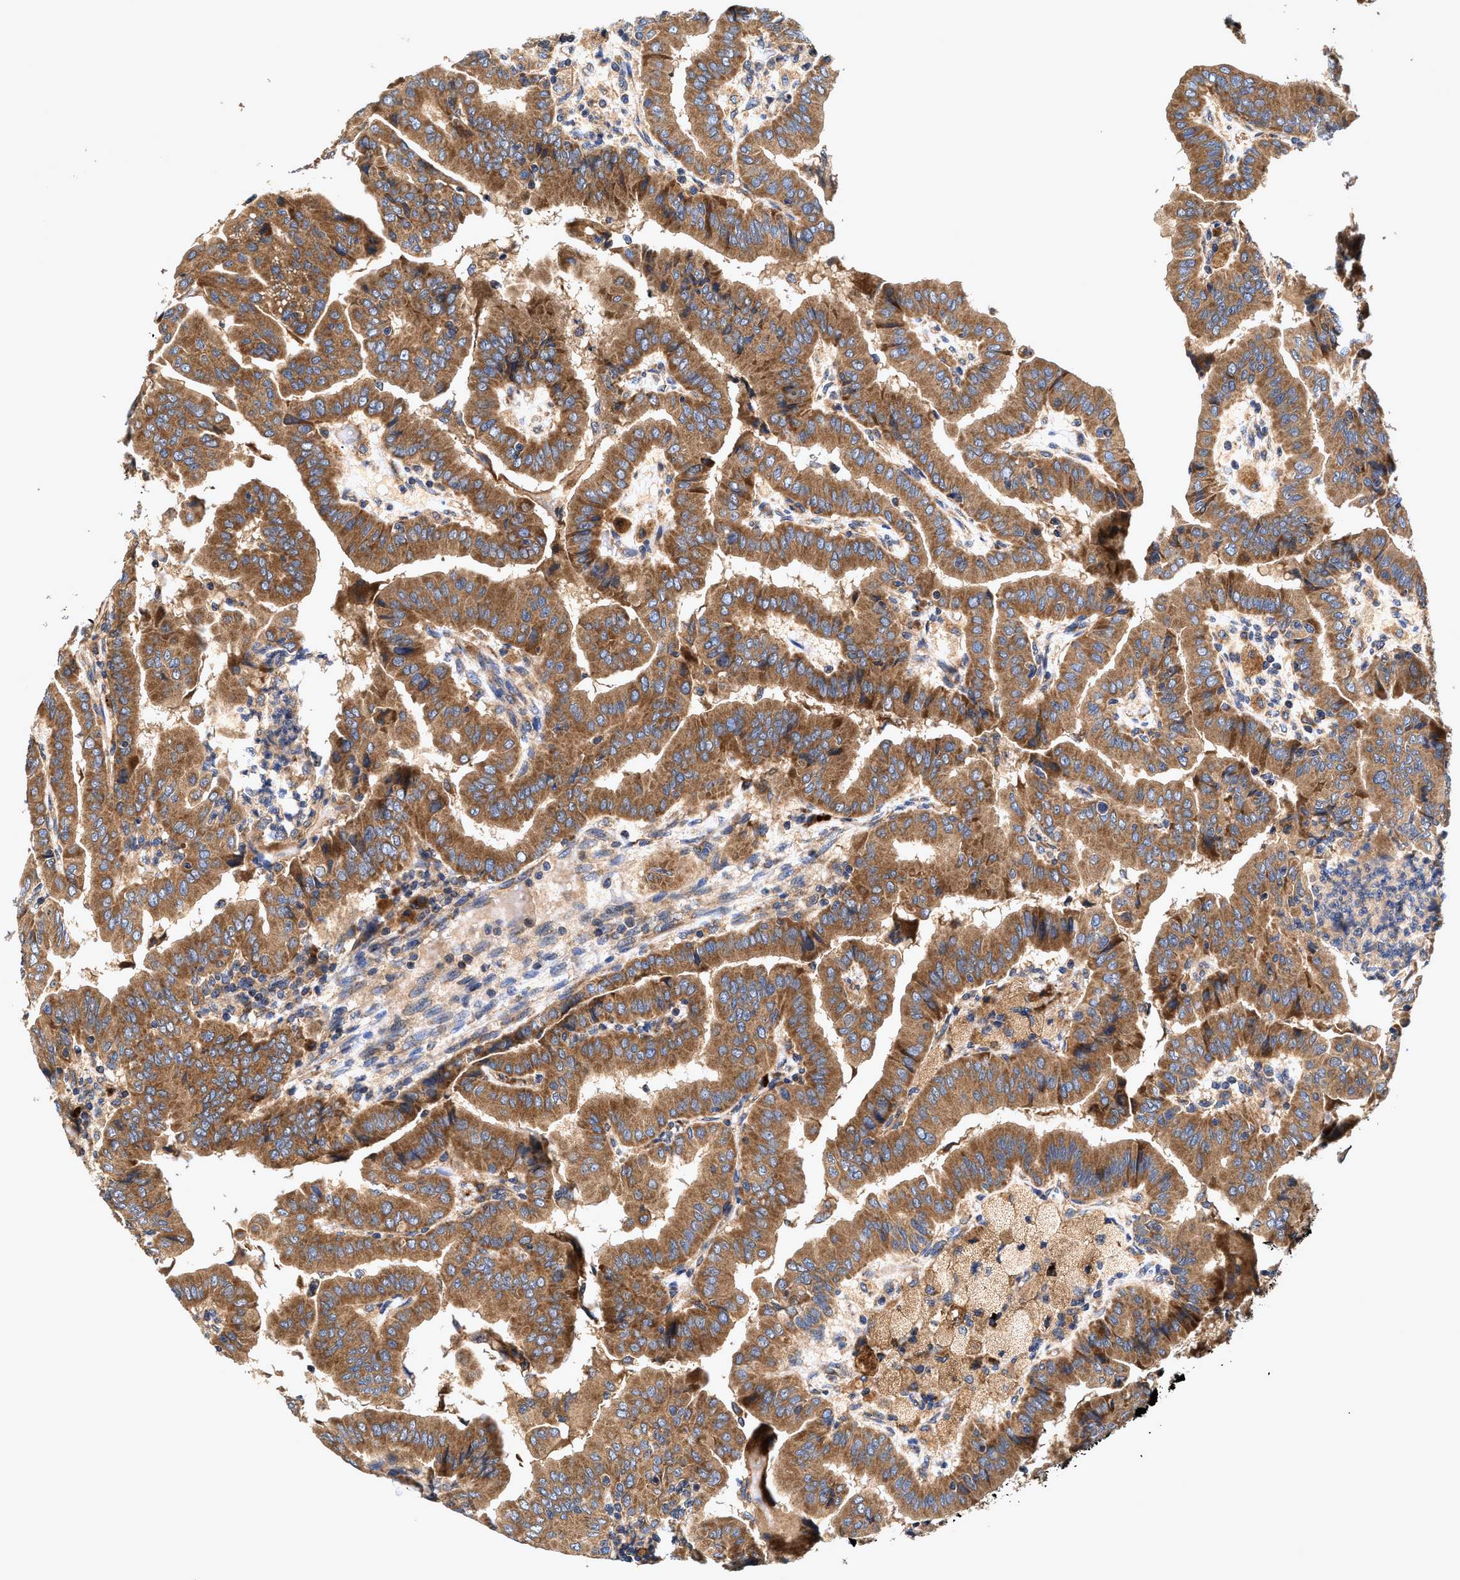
{"staining": {"intensity": "moderate", "quantity": ">75%", "location": "cytoplasmic/membranous"}, "tissue": "thyroid cancer", "cell_type": "Tumor cells", "image_type": "cancer", "snomed": [{"axis": "morphology", "description": "Papillary adenocarcinoma, NOS"}, {"axis": "topography", "description": "Thyroid gland"}], "caption": "DAB immunohistochemical staining of thyroid cancer (papillary adenocarcinoma) exhibits moderate cytoplasmic/membranous protein staining in approximately >75% of tumor cells.", "gene": "EFNA4", "patient": {"sex": "male", "age": 33}}